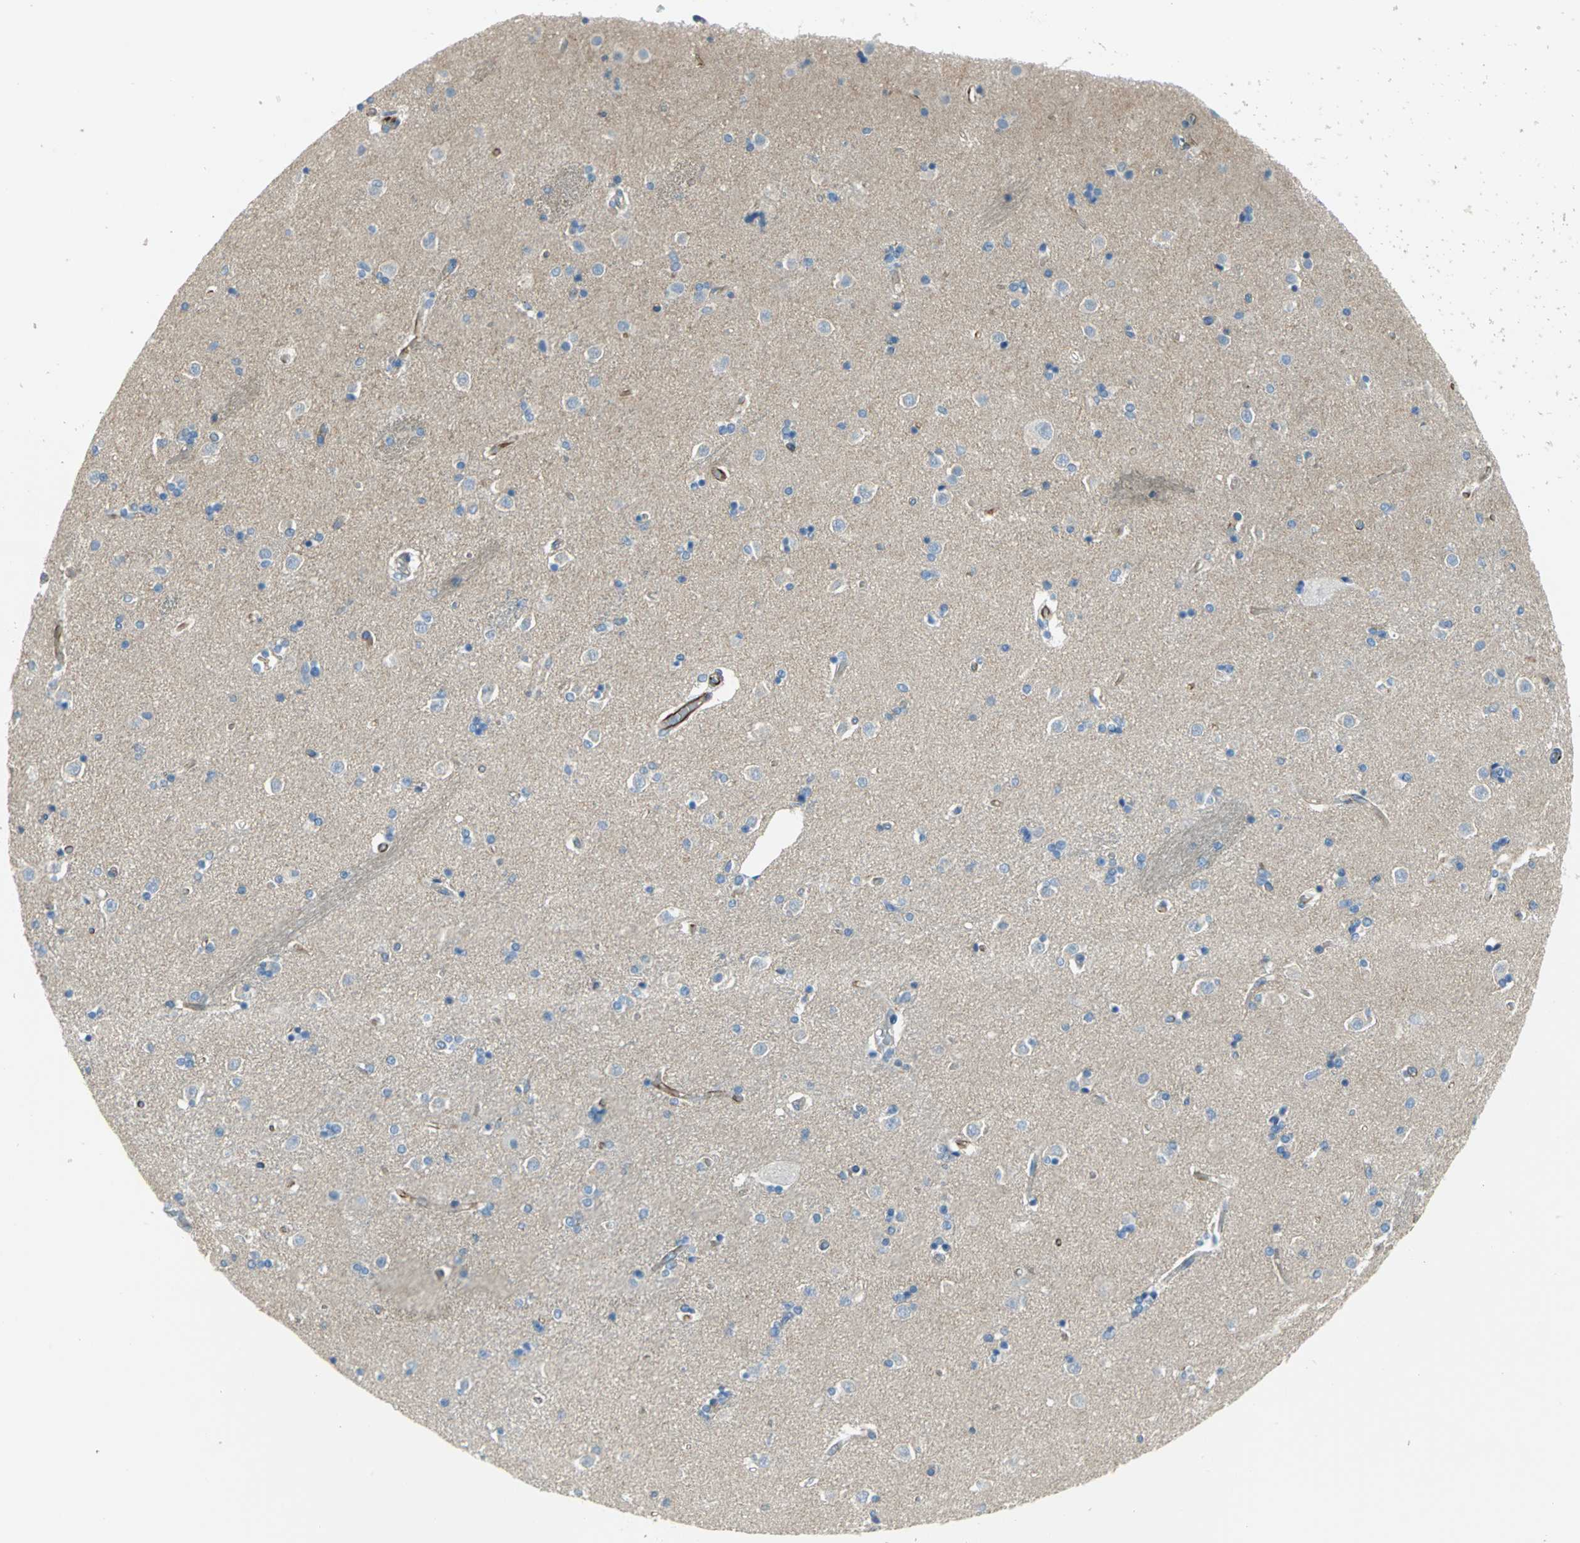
{"staining": {"intensity": "negative", "quantity": "none", "location": "none"}, "tissue": "caudate", "cell_type": "Glial cells", "image_type": "normal", "snomed": [{"axis": "morphology", "description": "Normal tissue, NOS"}, {"axis": "topography", "description": "Lateral ventricle wall"}], "caption": "Photomicrograph shows no protein expression in glial cells of unremarkable caudate. (Immunohistochemistry, brightfield microscopy, high magnification).", "gene": "ALOX15", "patient": {"sex": "female", "age": 54}}